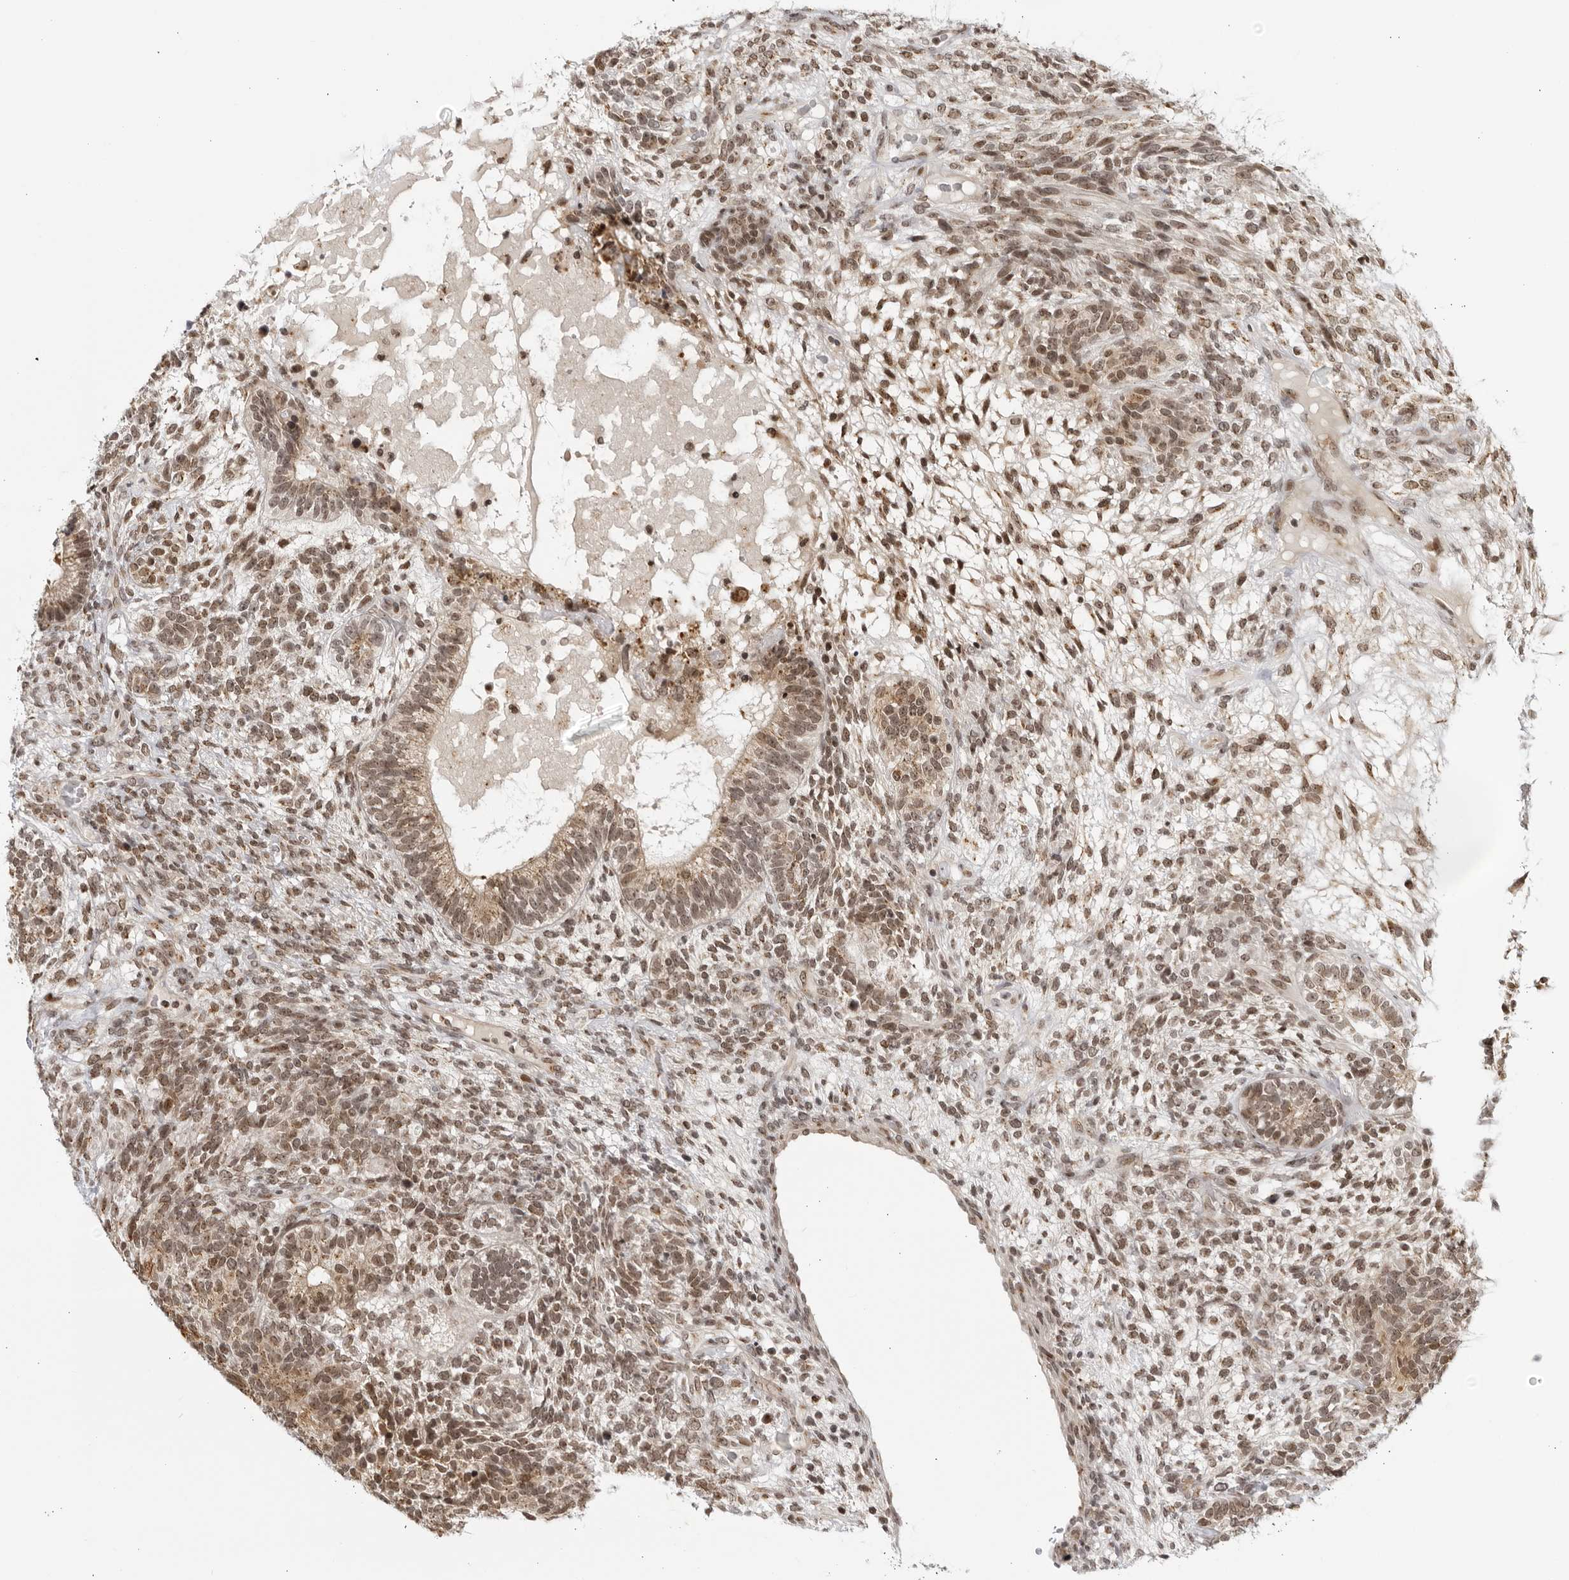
{"staining": {"intensity": "weak", "quantity": ">75%", "location": "nuclear"}, "tissue": "testis cancer", "cell_type": "Tumor cells", "image_type": "cancer", "snomed": [{"axis": "morphology", "description": "Seminoma, NOS"}, {"axis": "morphology", "description": "Carcinoma, Embryonal, NOS"}, {"axis": "topography", "description": "Testis"}], "caption": "Testis embryonal carcinoma stained for a protein (brown) shows weak nuclear positive expression in approximately >75% of tumor cells.", "gene": "RASGEF1C", "patient": {"sex": "male", "age": 28}}